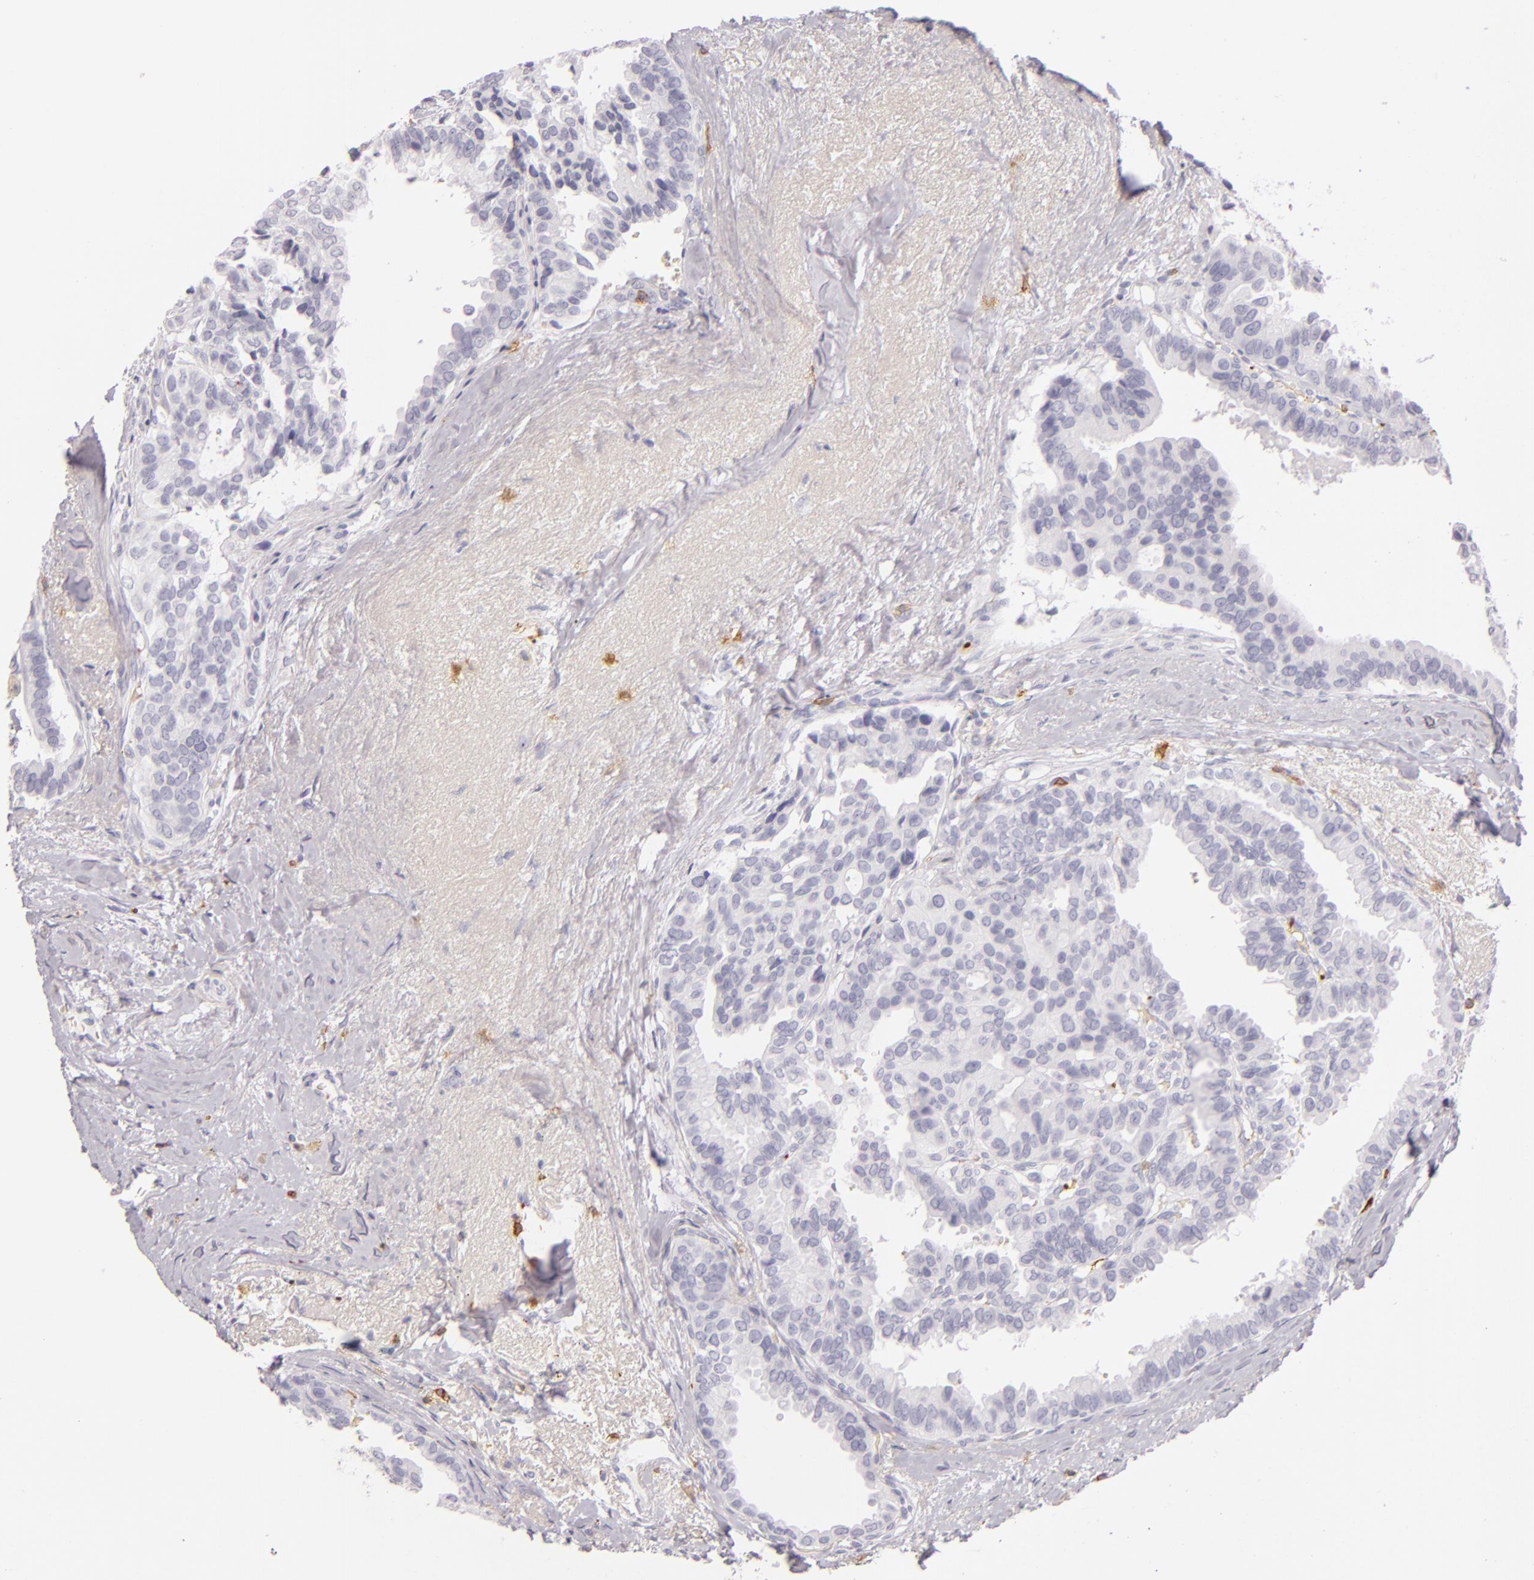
{"staining": {"intensity": "negative", "quantity": "none", "location": "none"}, "tissue": "breast cancer", "cell_type": "Tumor cells", "image_type": "cancer", "snomed": [{"axis": "morphology", "description": "Duct carcinoma"}, {"axis": "topography", "description": "Breast"}], "caption": "Micrograph shows no protein staining in tumor cells of breast cancer (invasive ductal carcinoma) tissue. The staining was performed using DAB (3,3'-diaminobenzidine) to visualize the protein expression in brown, while the nuclei were stained in blue with hematoxylin (Magnification: 20x).", "gene": "LAT", "patient": {"sex": "female", "age": 69}}